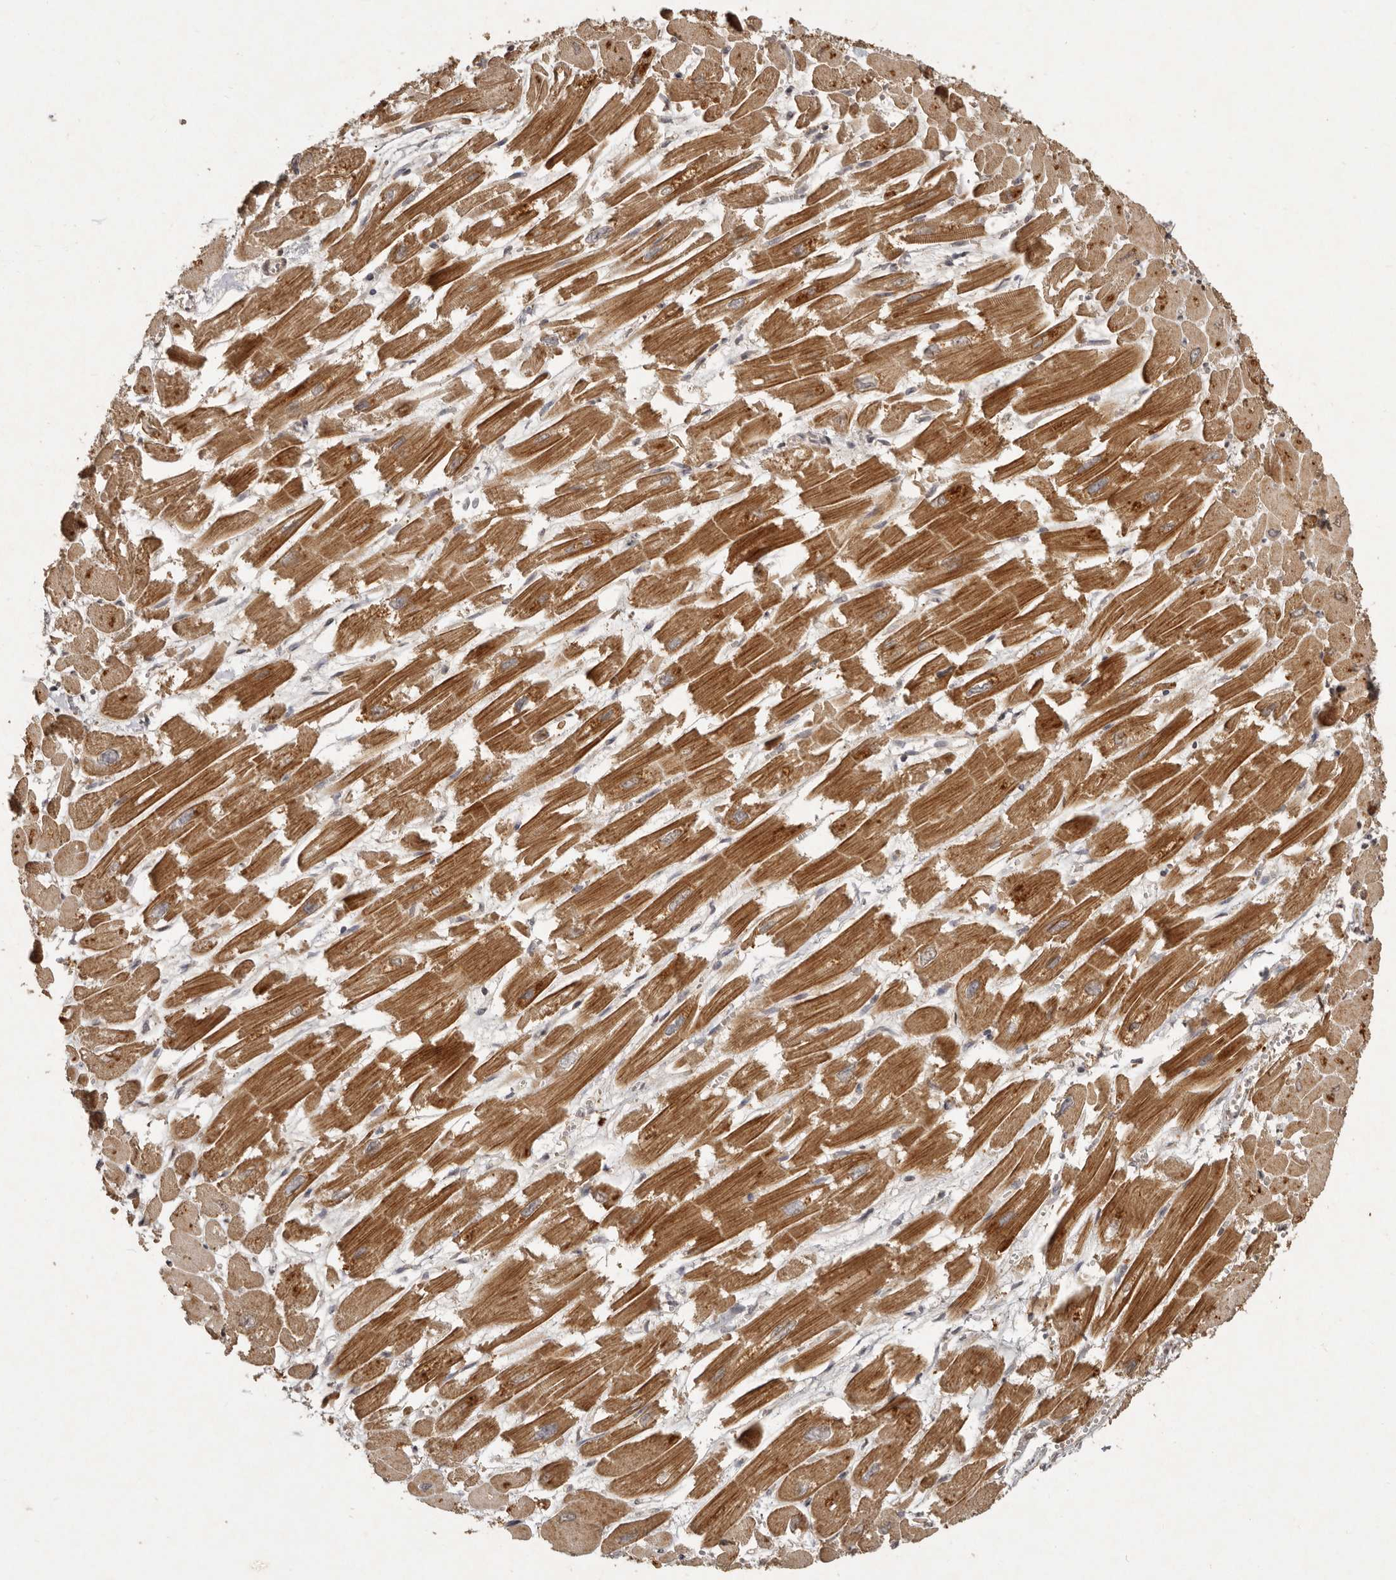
{"staining": {"intensity": "strong", "quantity": ">75%", "location": "cytoplasmic/membranous"}, "tissue": "heart muscle", "cell_type": "Cardiomyocytes", "image_type": "normal", "snomed": [{"axis": "morphology", "description": "Normal tissue, NOS"}, {"axis": "topography", "description": "Heart"}], "caption": "Strong cytoplasmic/membranous expression for a protein is present in approximately >75% of cardiomyocytes of benign heart muscle using IHC.", "gene": "SEMA3A", "patient": {"sex": "male", "age": 54}}